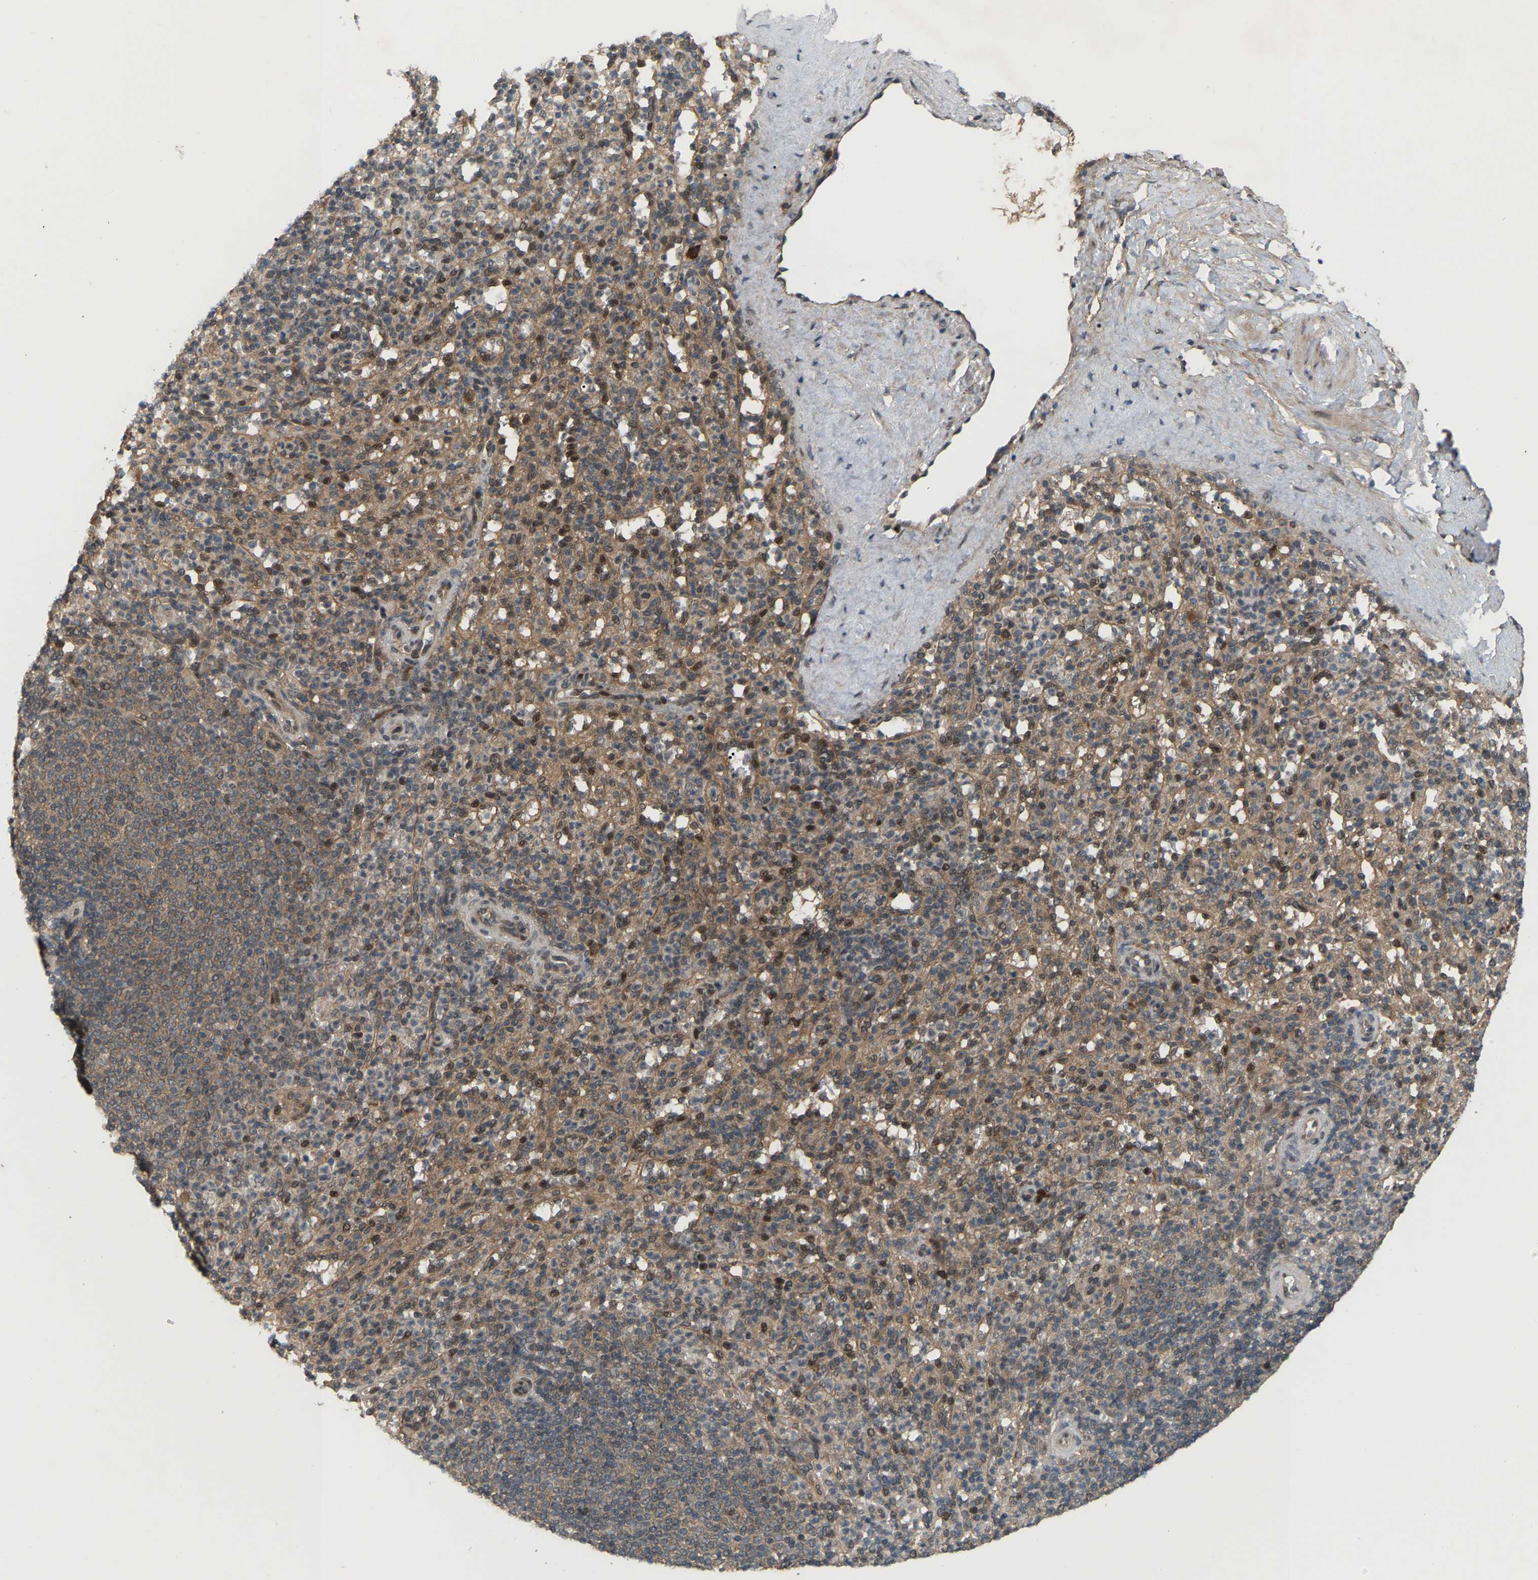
{"staining": {"intensity": "moderate", "quantity": "<25%", "location": "cytoplasmic/membranous"}, "tissue": "spleen", "cell_type": "Cells in red pulp", "image_type": "normal", "snomed": [{"axis": "morphology", "description": "Normal tissue, NOS"}, {"axis": "topography", "description": "Spleen"}], "caption": "Immunohistochemistry of benign human spleen displays low levels of moderate cytoplasmic/membranous positivity in approximately <25% of cells in red pulp.", "gene": "CROT", "patient": {"sex": "male", "age": 36}}